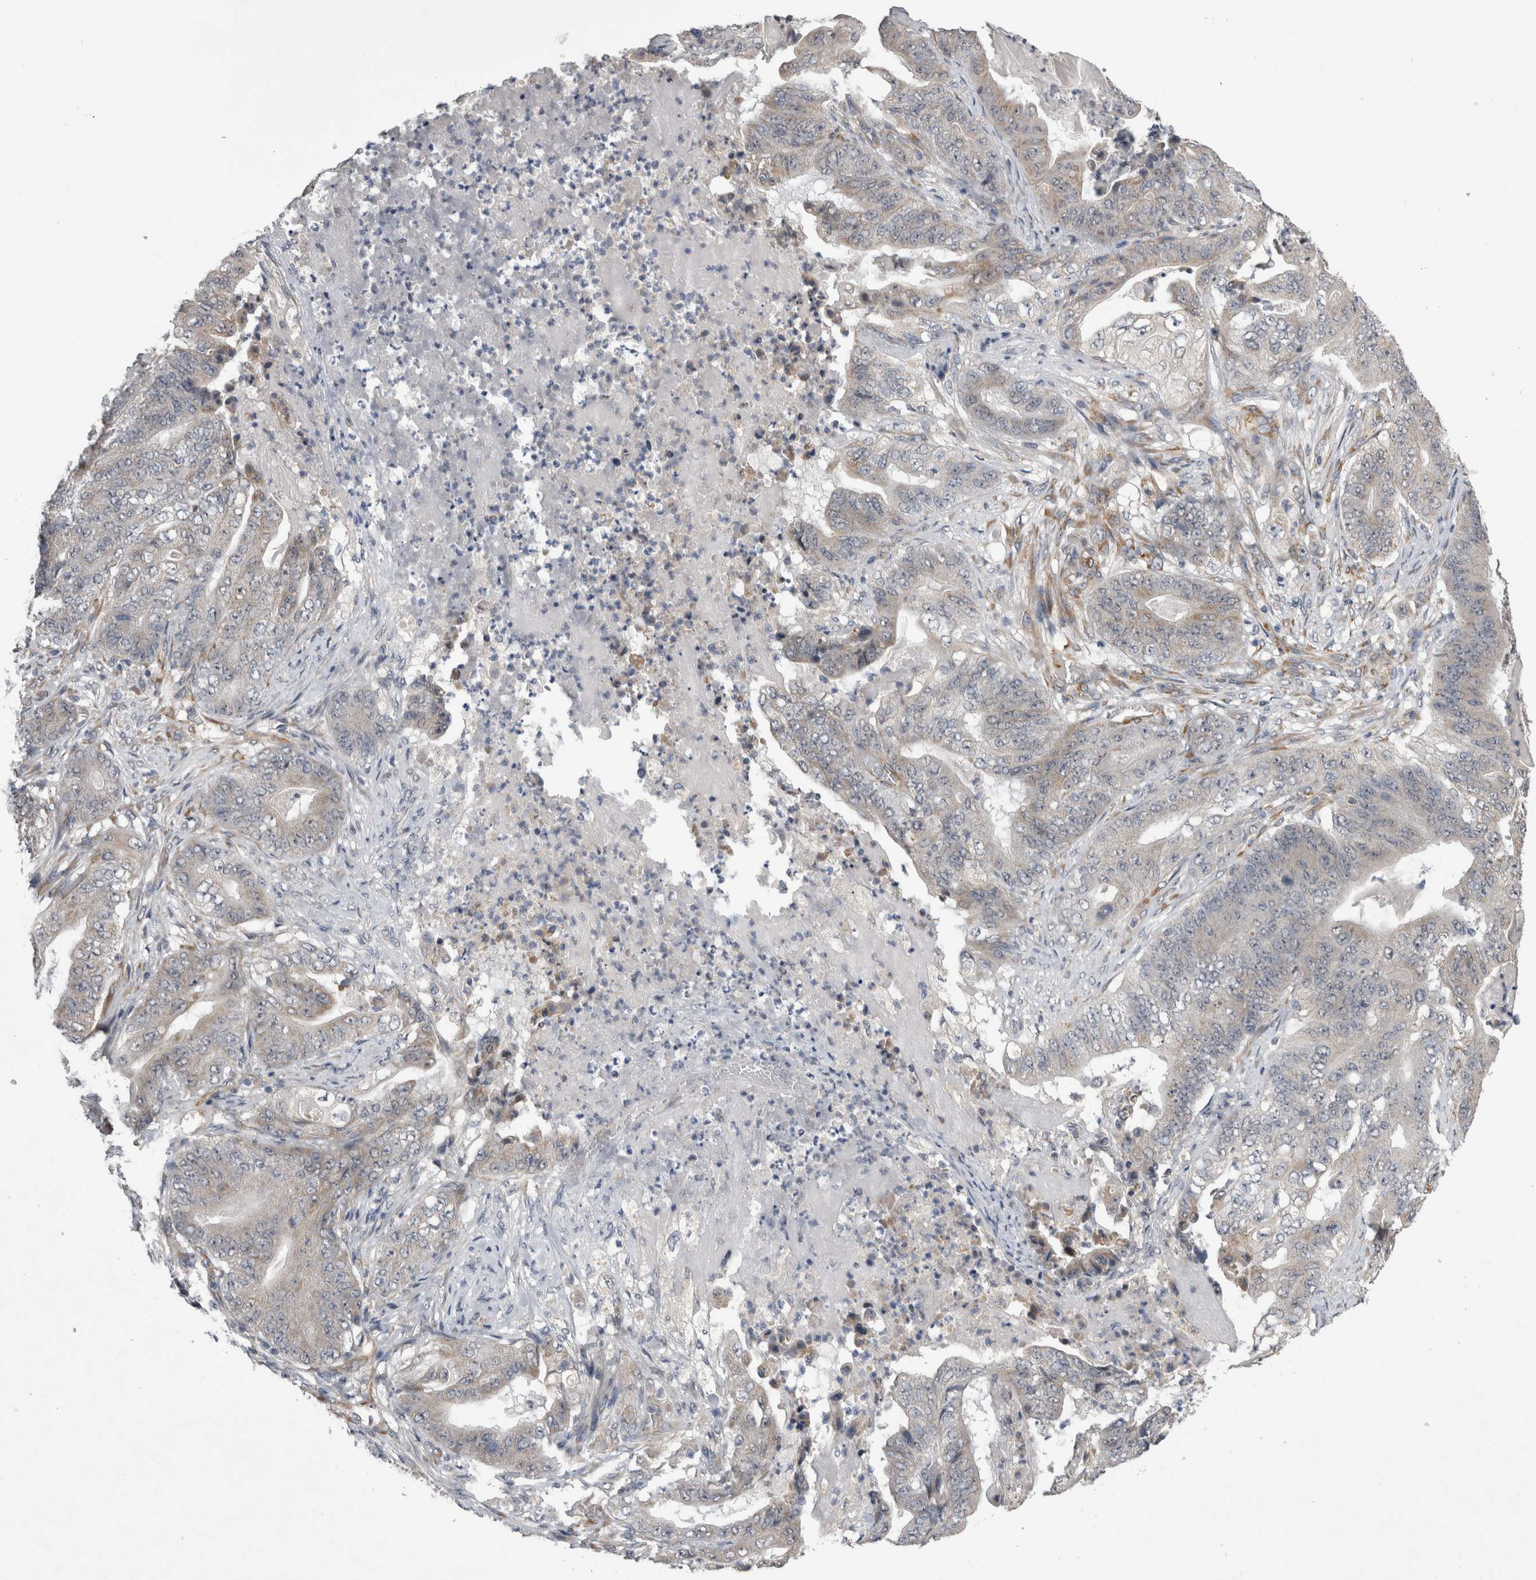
{"staining": {"intensity": "weak", "quantity": "<25%", "location": "cytoplasmic/membranous"}, "tissue": "stomach cancer", "cell_type": "Tumor cells", "image_type": "cancer", "snomed": [{"axis": "morphology", "description": "Adenocarcinoma, NOS"}, {"axis": "topography", "description": "Stomach"}], "caption": "An immunohistochemistry photomicrograph of stomach adenocarcinoma is shown. There is no staining in tumor cells of stomach adenocarcinoma.", "gene": "ARHGAP29", "patient": {"sex": "female", "age": 73}}